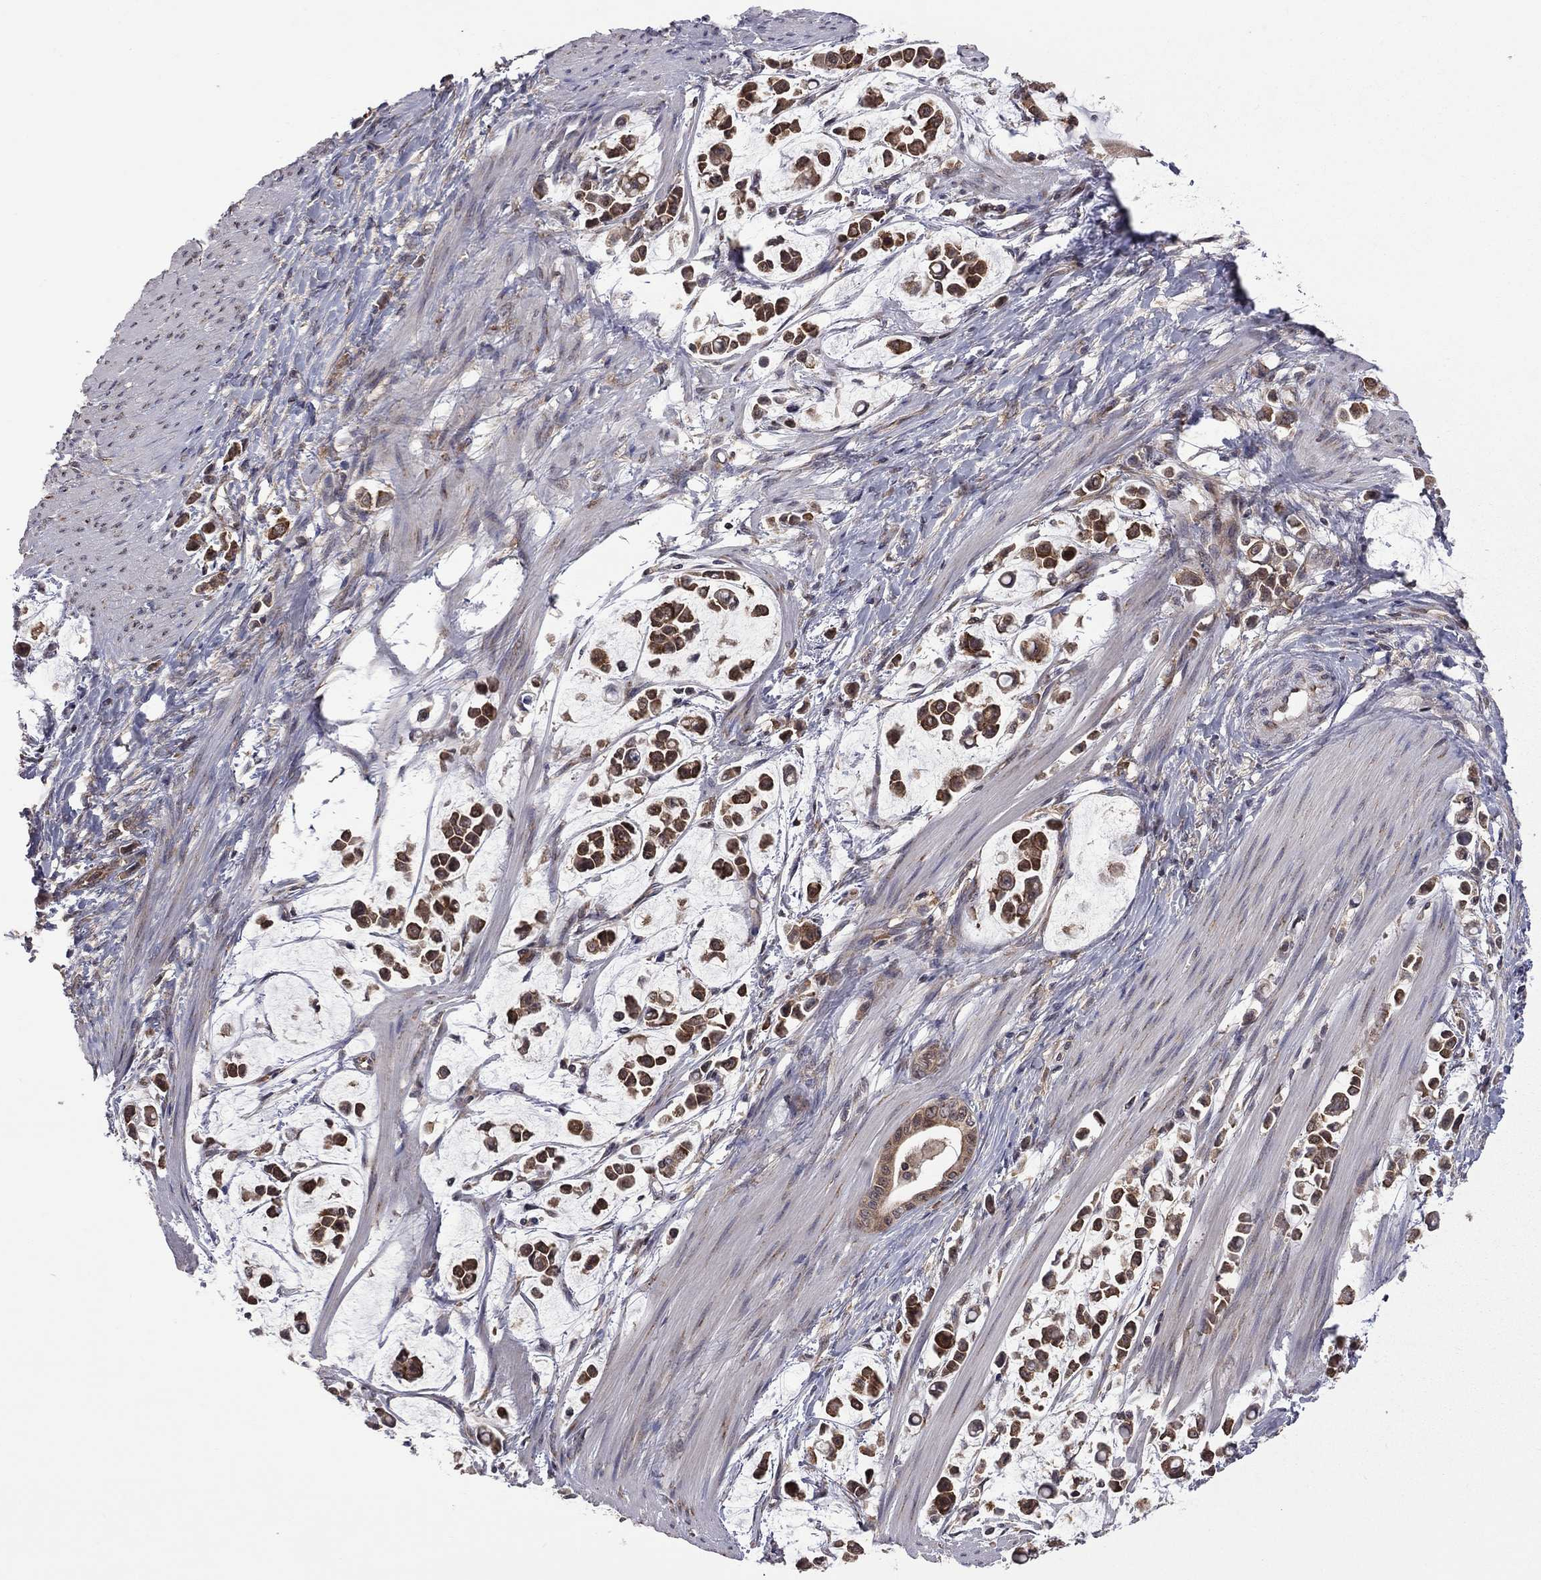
{"staining": {"intensity": "strong", "quantity": ">75%", "location": "cytoplasmic/membranous"}, "tissue": "stomach cancer", "cell_type": "Tumor cells", "image_type": "cancer", "snomed": [{"axis": "morphology", "description": "Adenocarcinoma, NOS"}, {"axis": "topography", "description": "Stomach"}], "caption": "Stomach cancer (adenocarcinoma) tissue exhibits strong cytoplasmic/membranous expression in about >75% of tumor cells, visualized by immunohistochemistry. The staining is performed using DAB (3,3'-diaminobenzidine) brown chromogen to label protein expression. The nuclei are counter-stained blue using hematoxylin.", "gene": "NAA50", "patient": {"sex": "male", "age": 82}}